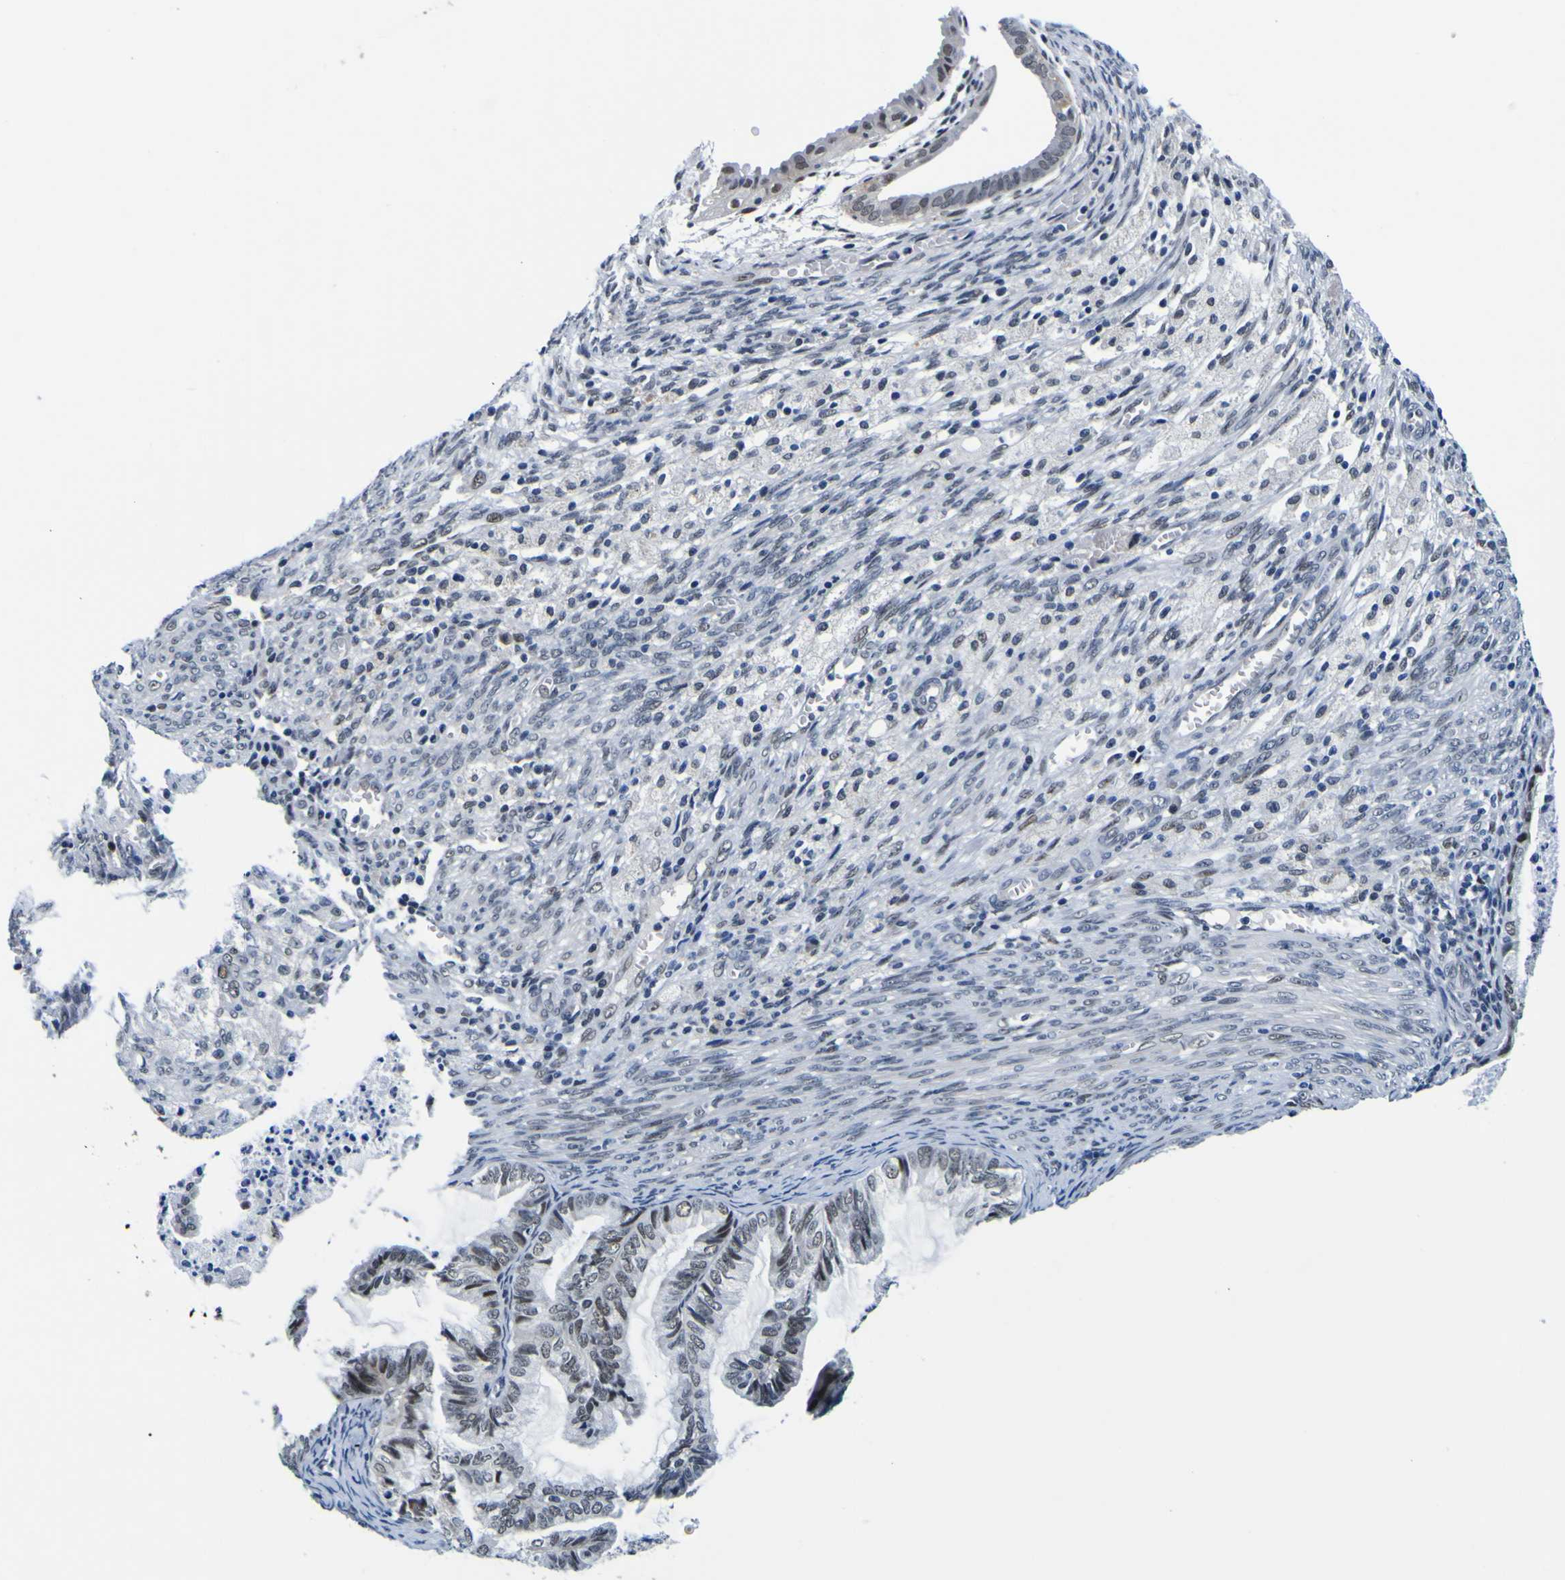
{"staining": {"intensity": "weak", "quantity": ">75%", "location": "nuclear"}, "tissue": "cervical cancer", "cell_type": "Tumor cells", "image_type": "cancer", "snomed": [{"axis": "morphology", "description": "Normal tissue, NOS"}, {"axis": "morphology", "description": "Adenocarcinoma, NOS"}, {"axis": "topography", "description": "Cervix"}, {"axis": "topography", "description": "Endometrium"}], "caption": "IHC image of neoplastic tissue: cervical adenocarcinoma stained using immunohistochemistry (IHC) demonstrates low levels of weak protein expression localized specifically in the nuclear of tumor cells, appearing as a nuclear brown color.", "gene": "CUL4B", "patient": {"sex": "female", "age": 86}}